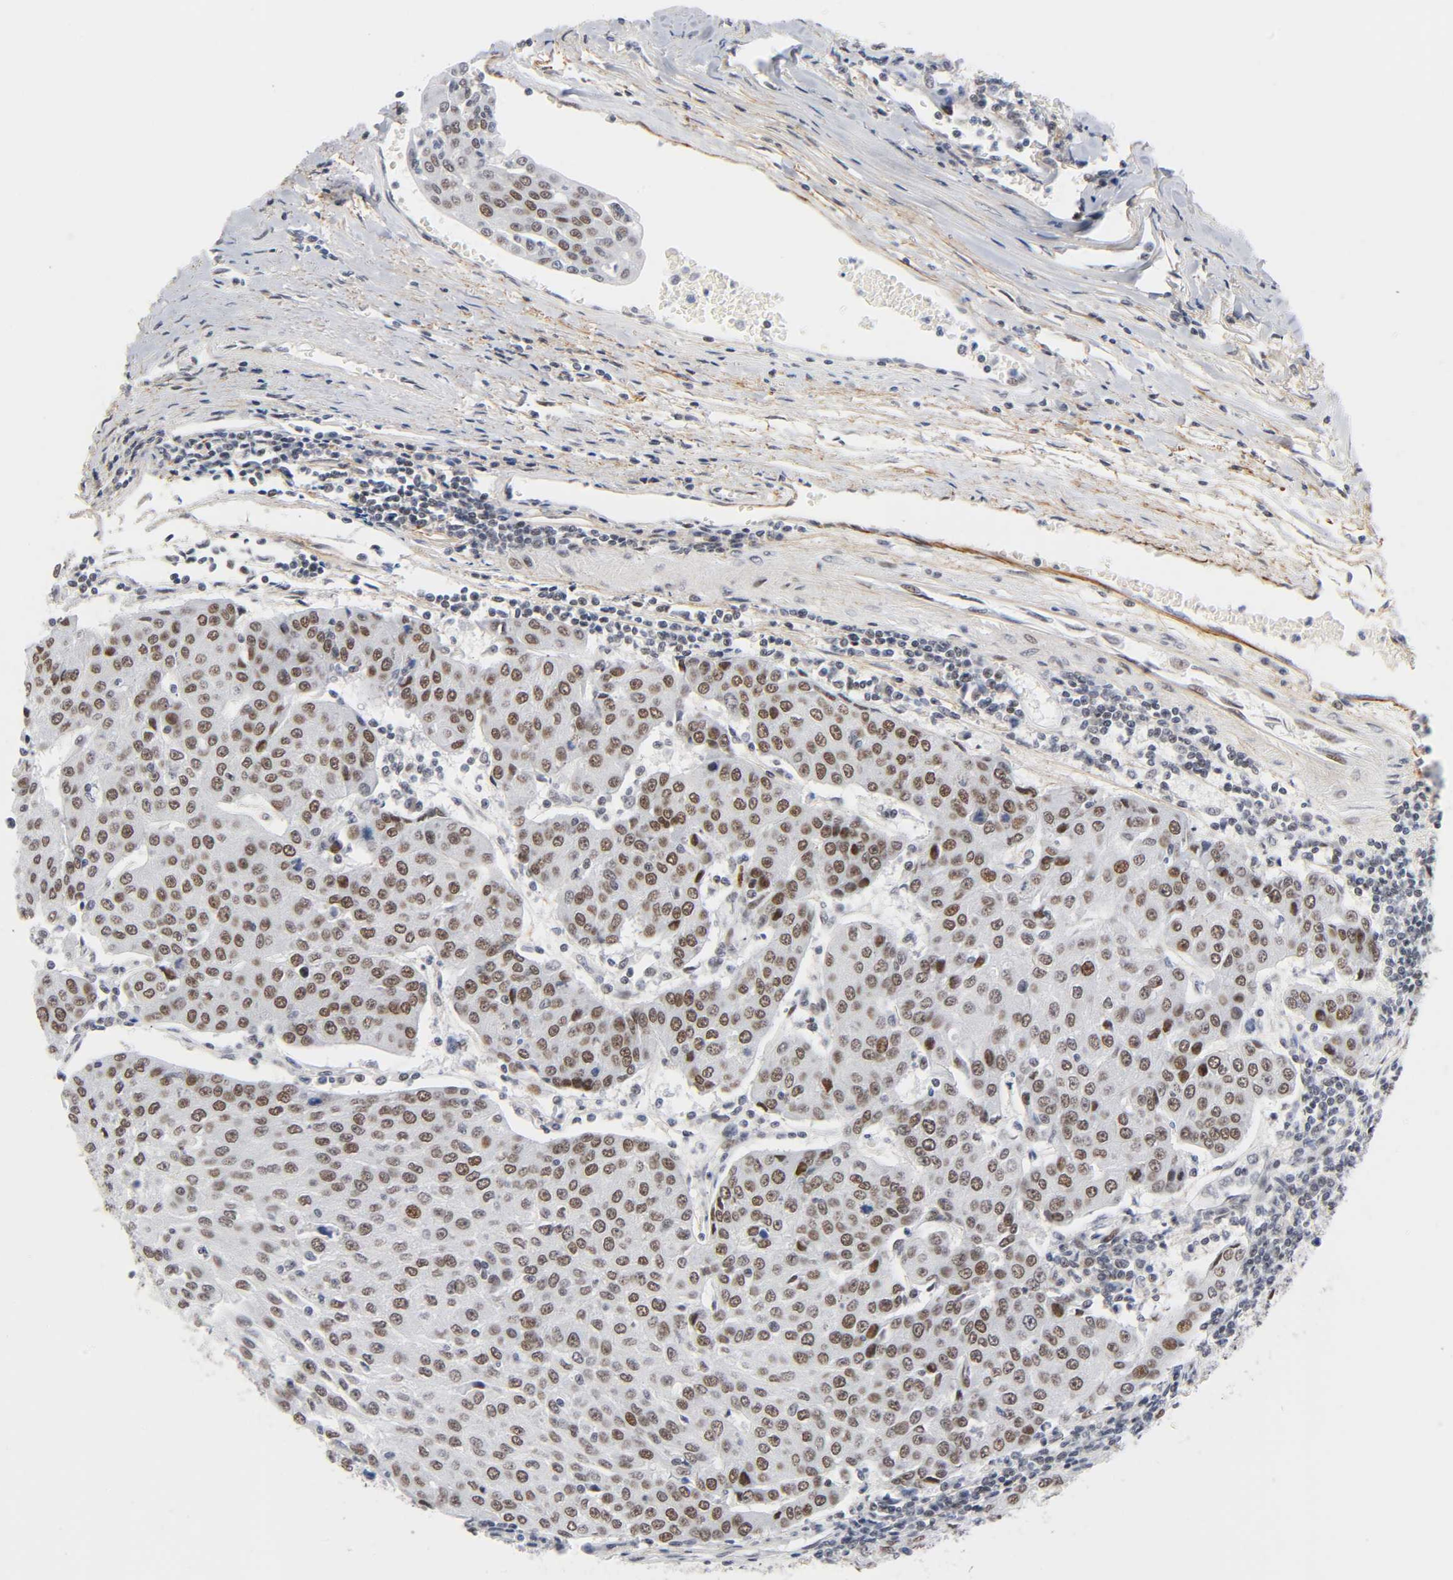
{"staining": {"intensity": "moderate", "quantity": "25%-75%", "location": "nuclear"}, "tissue": "urothelial cancer", "cell_type": "Tumor cells", "image_type": "cancer", "snomed": [{"axis": "morphology", "description": "Urothelial carcinoma, High grade"}, {"axis": "topography", "description": "Urinary bladder"}], "caption": "IHC staining of high-grade urothelial carcinoma, which reveals medium levels of moderate nuclear positivity in approximately 25%-75% of tumor cells indicating moderate nuclear protein staining. The staining was performed using DAB (brown) for protein detection and nuclei were counterstained in hematoxylin (blue).", "gene": "DIDO1", "patient": {"sex": "female", "age": 85}}